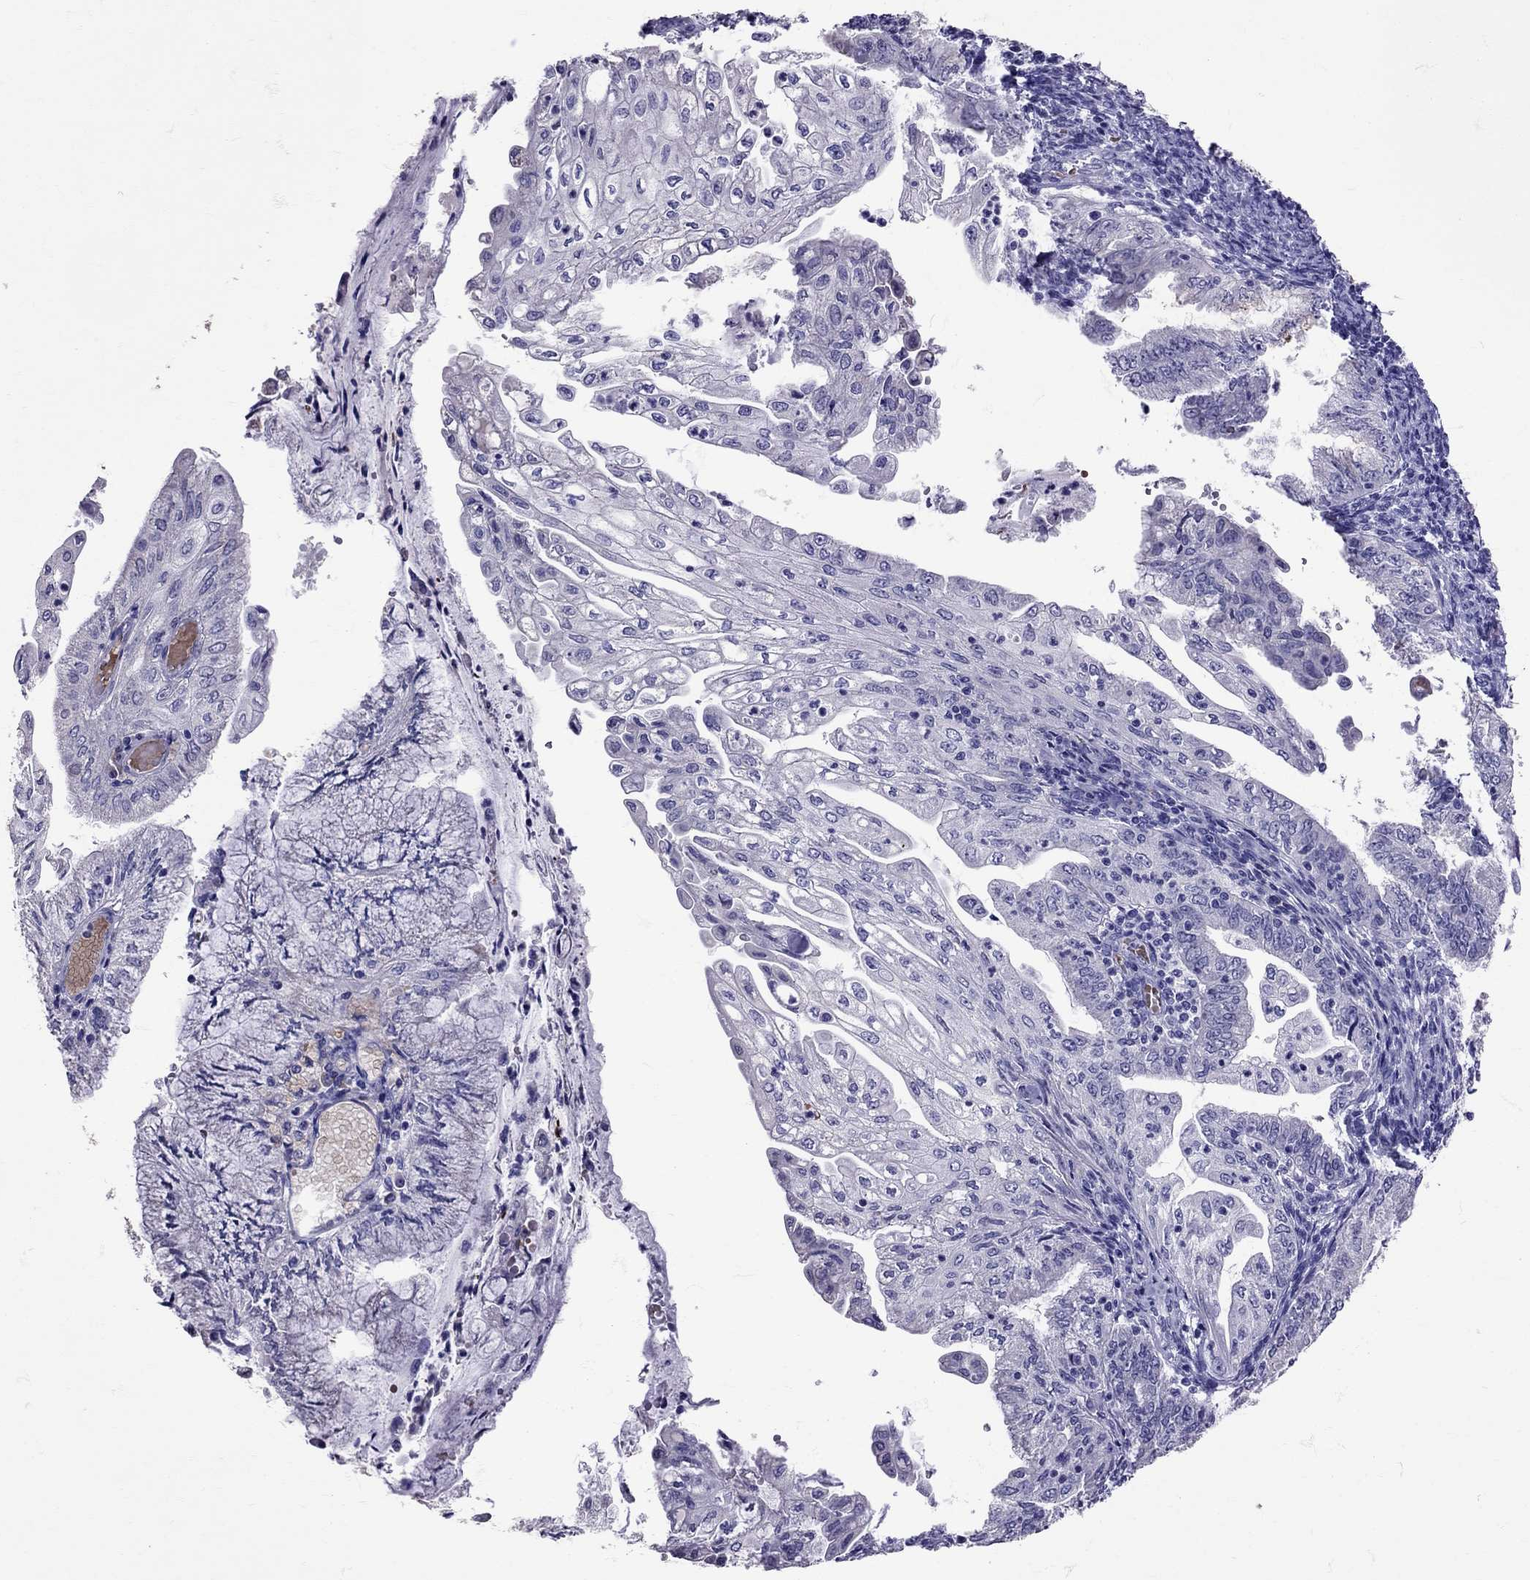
{"staining": {"intensity": "negative", "quantity": "none", "location": "none"}, "tissue": "endometrial cancer", "cell_type": "Tumor cells", "image_type": "cancer", "snomed": [{"axis": "morphology", "description": "Adenocarcinoma, NOS"}, {"axis": "topography", "description": "Endometrium"}], "caption": "Immunohistochemistry (IHC) of adenocarcinoma (endometrial) displays no positivity in tumor cells.", "gene": "TBR1", "patient": {"sex": "female", "age": 55}}